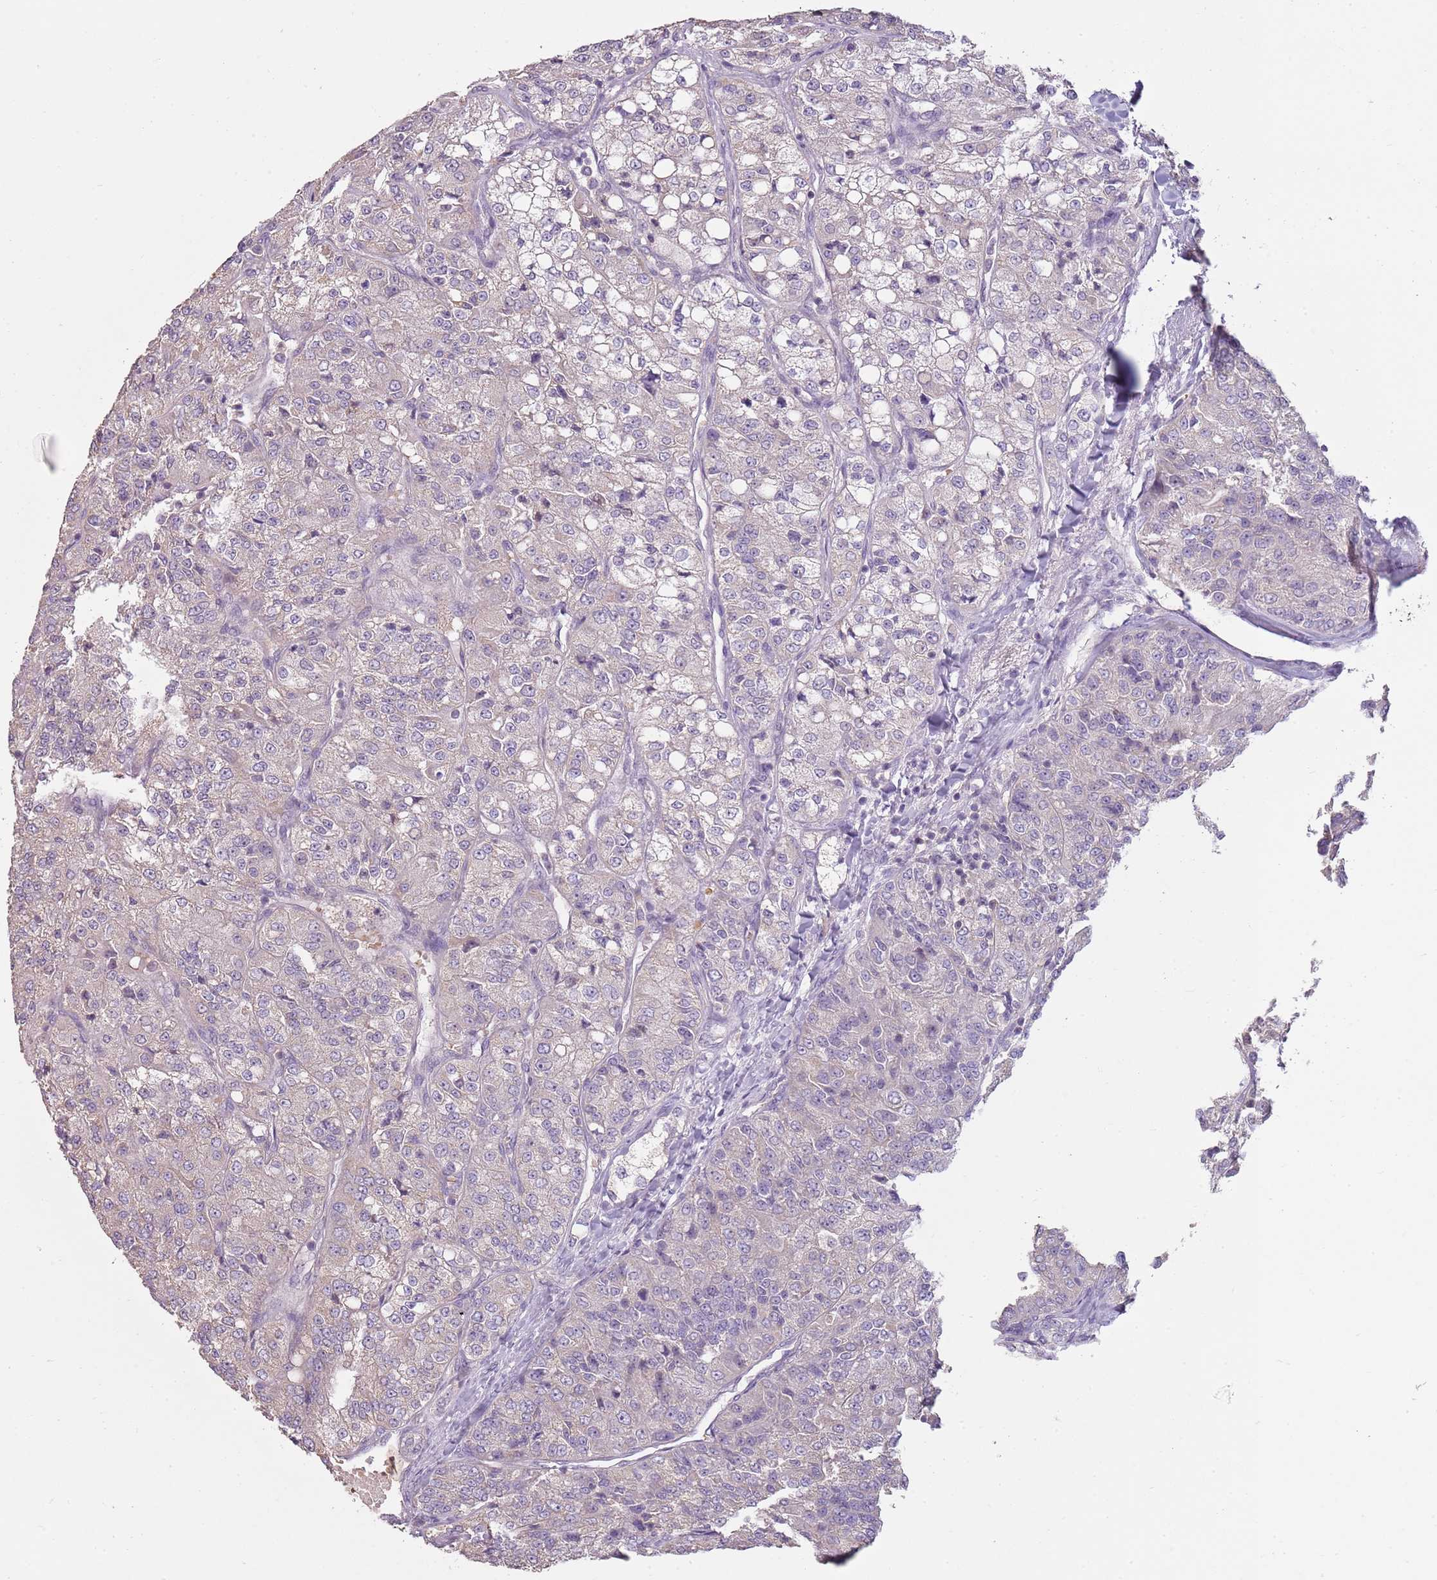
{"staining": {"intensity": "negative", "quantity": "none", "location": "none"}, "tissue": "renal cancer", "cell_type": "Tumor cells", "image_type": "cancer", "snomed": [{"axis": "morphology", "description": "Adenocarcinoma, NOS"}, {"axis": "topography", "description": "Kidney"}], "caption": "A histopathology image of human adenocarcinoma (renal) is negative for staining in tumor cells.", "gene": "TEKT4", "patient": {"sex": "female", "age": 63}}